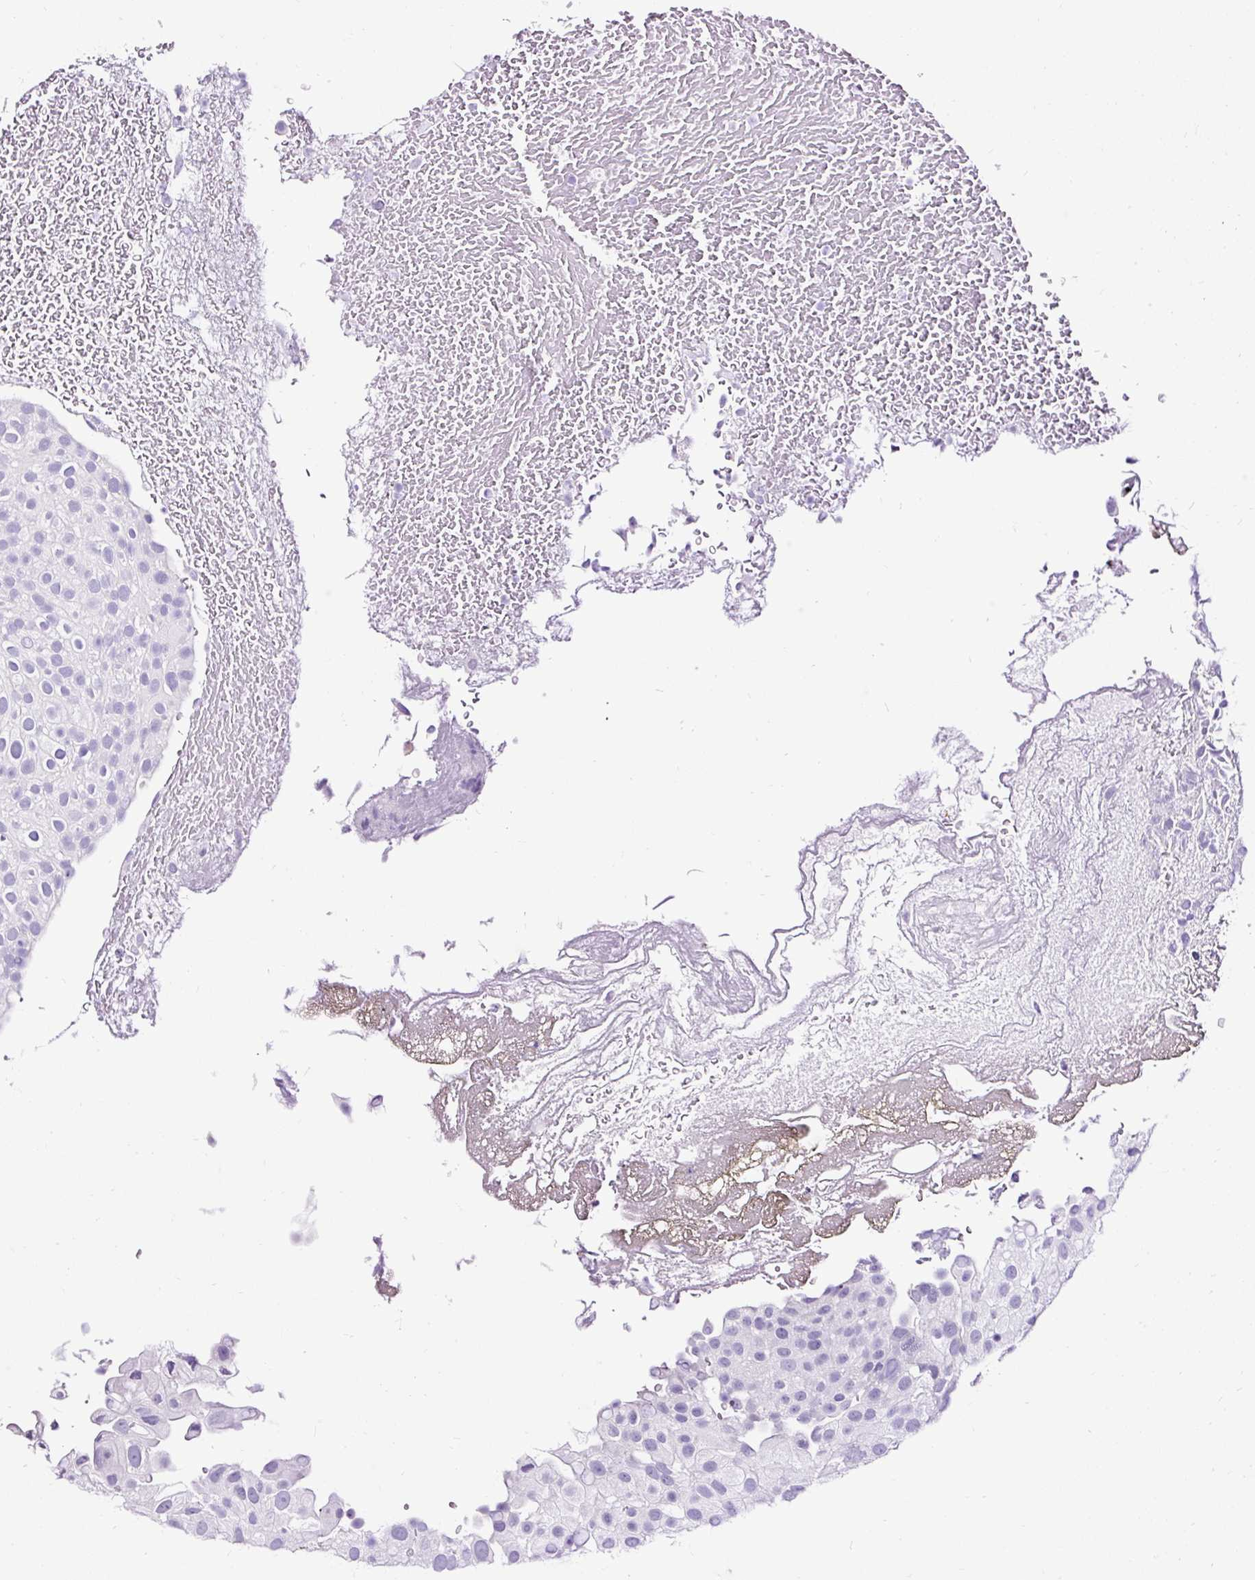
{"staining": {"intensity": "negative", "quantity": "none", "location": "none"}, "tissue": "urothelial cancer", "cell_type": "Tumor cells", "image_type": "cancer", "snomed": [{"axis": "morphology", "description": "Urothelial carcinoma, Low grade"}, {"axis": "topography", "description": "Urinary bladder"}], "caption": "Image shows no significant protein staining in tumor cells of low-grade urothelial carcinoma. (Brightfield microscopy of DAB immunohistochemistry (IHC) at high magnification).", "gene": "SLC7A8", "patient": {"sex": "male", "age": 78}}